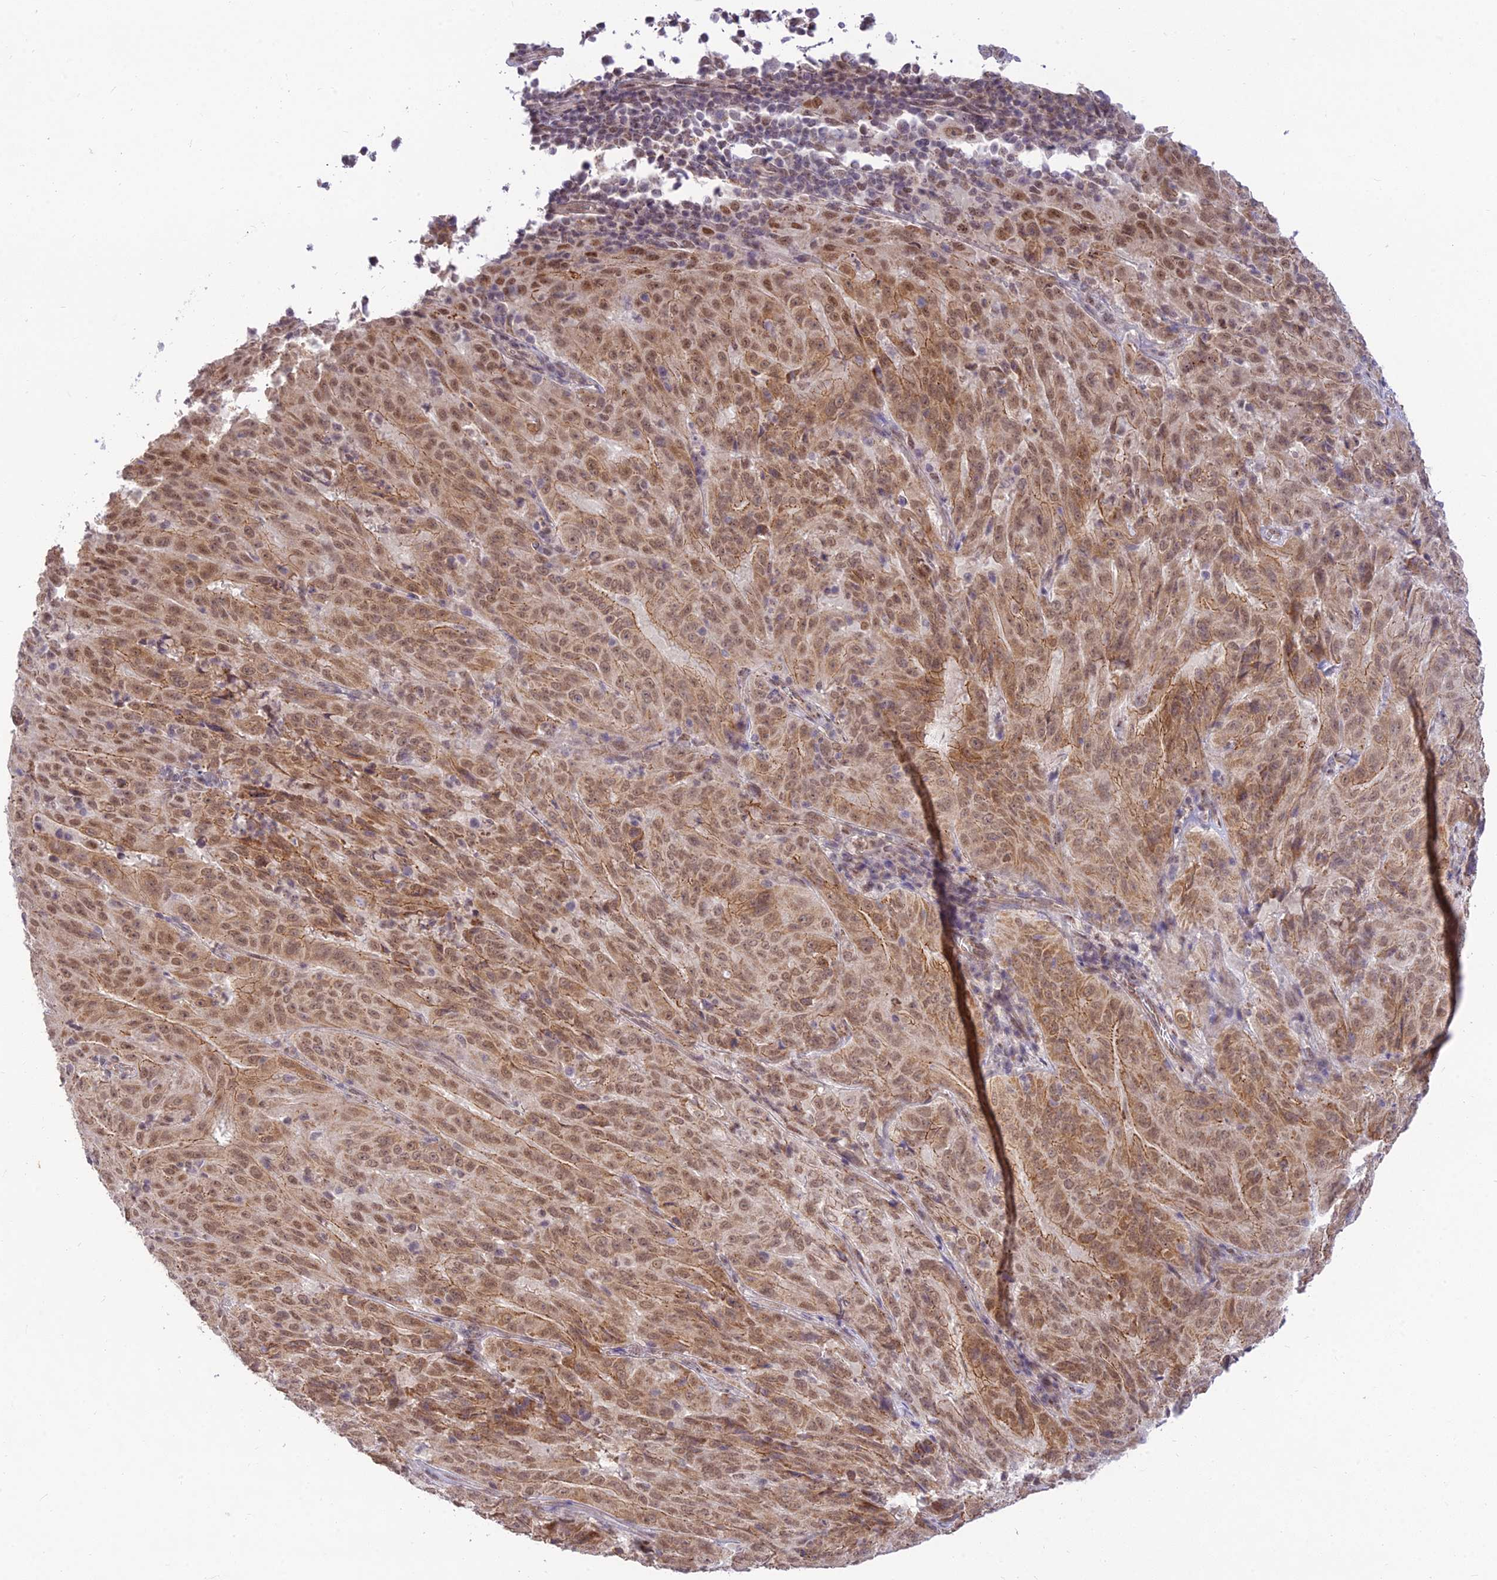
{"staining": {"intensity": "moderate", "quantity": ">75%", "location": "cytoplasmic/membranous,nuclear"}, "tissue": "pancreatic cancer", "cell_type": "Tumor cells", "image_type": "cancer", "snomed": [{"axis": "morphology", "description": "Adenocarcinoma, NOS"}, {"axis": "topography", "description": "Pancreas"}], "caption": "Immunohistochemical staining of adenocarcinoma (pancreatic) demonstrates medium levels of moderate cytoplasmic/membranous and nuclear expression in approximately >75% of tumor cells.", "gene": "MICOS13", "patient": {"sex": "male", "age": 63}}